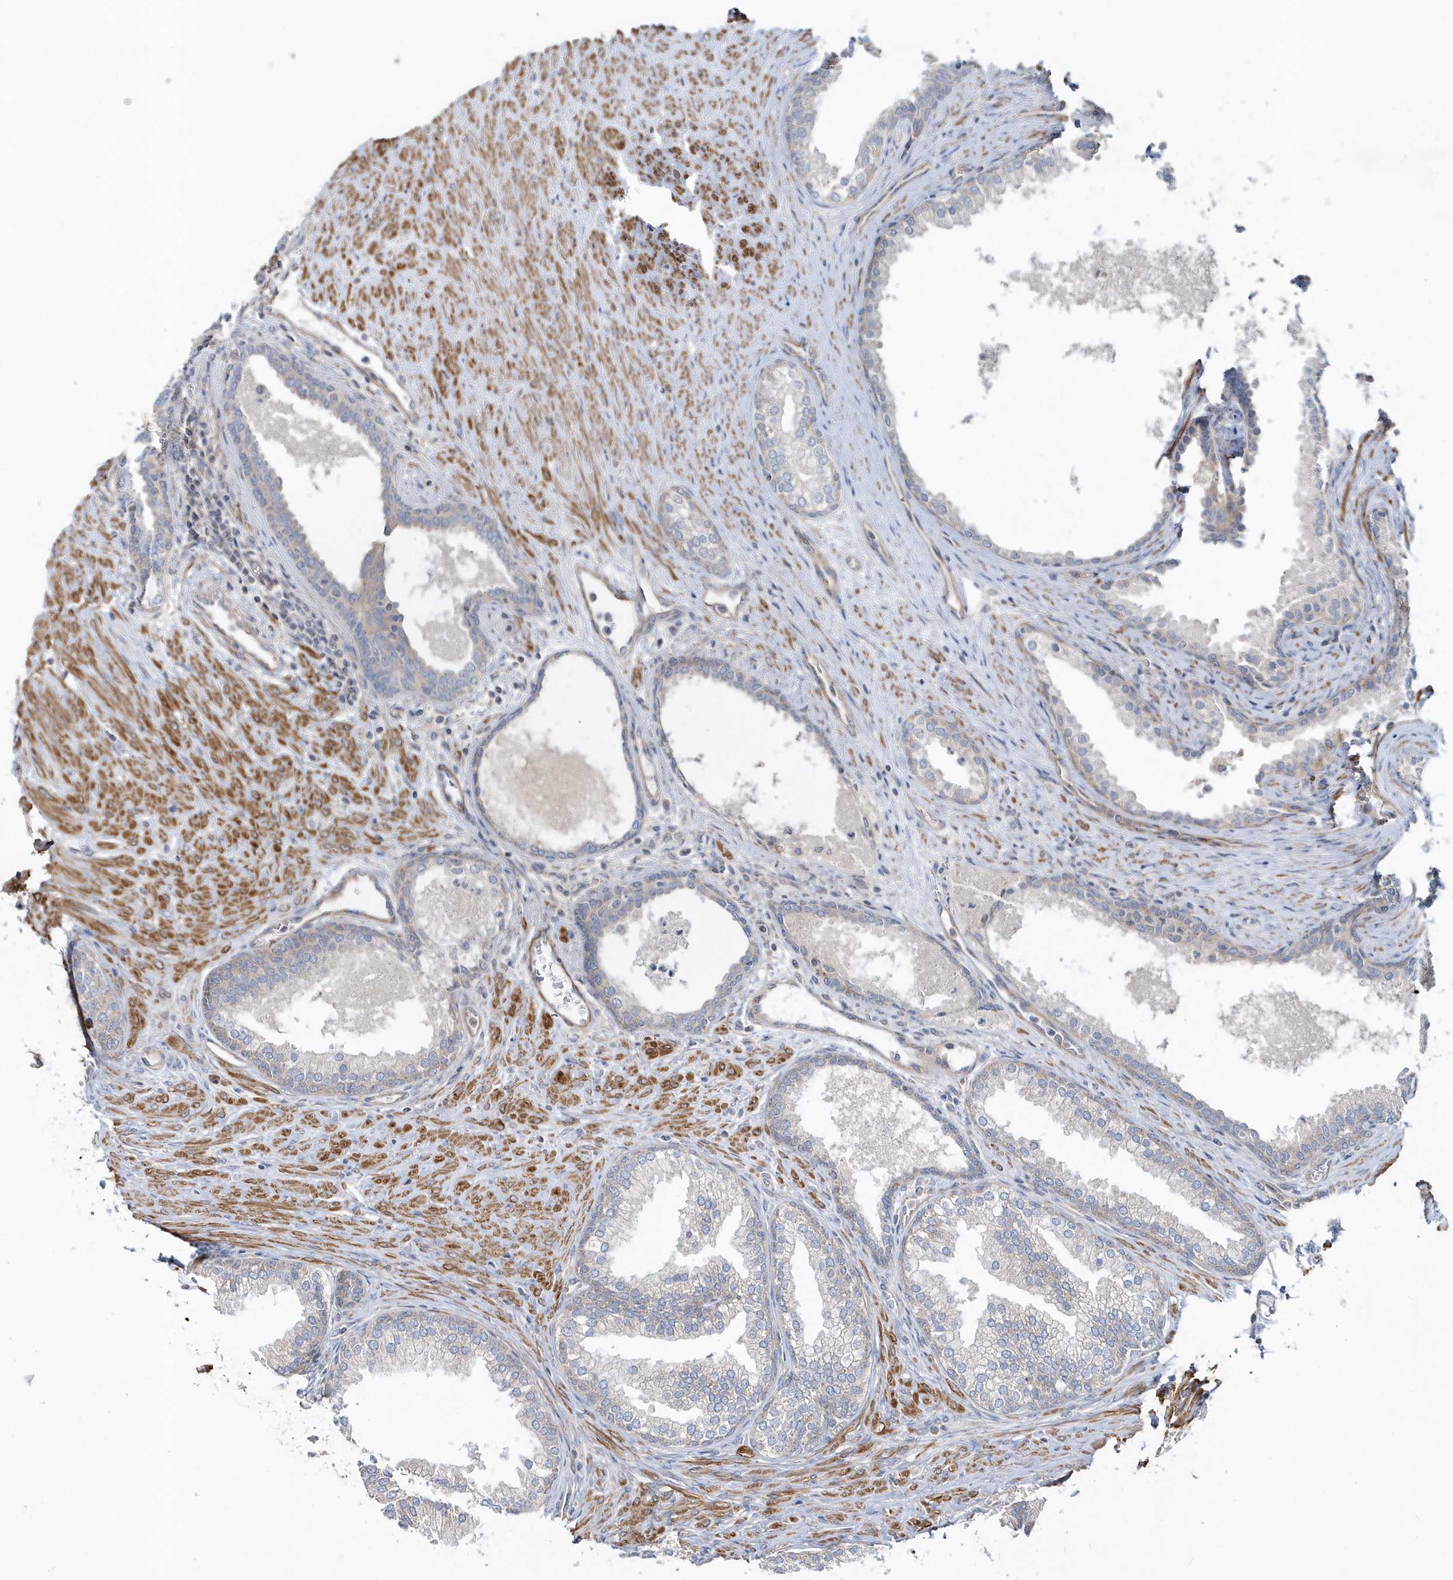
{"staining": {"intensity": "weak", "quantity": "<25%", "location": "cytoplasmic/membranous"}, "tissue": "prostate", "cell_type": "Glandular cells", "image_type": "normal", "snomed": [{"axis": "morphology", "description": "Normal tissue, NOS"}, {"axis": "topography", "description": "Prostate"}], "caption": "An immunohistochemistry (IHC) image of unremarkable prostate is shown. There is no staining in glandular cells of prostate. Brightfield microscopy of IHC stained with DAB (3,3'-diaminobenzidine) (brown) and hematoxylin (blue), captured at high magnification.", "gene": "LEXM", "patient": {"sex": "male", "age": 76}}